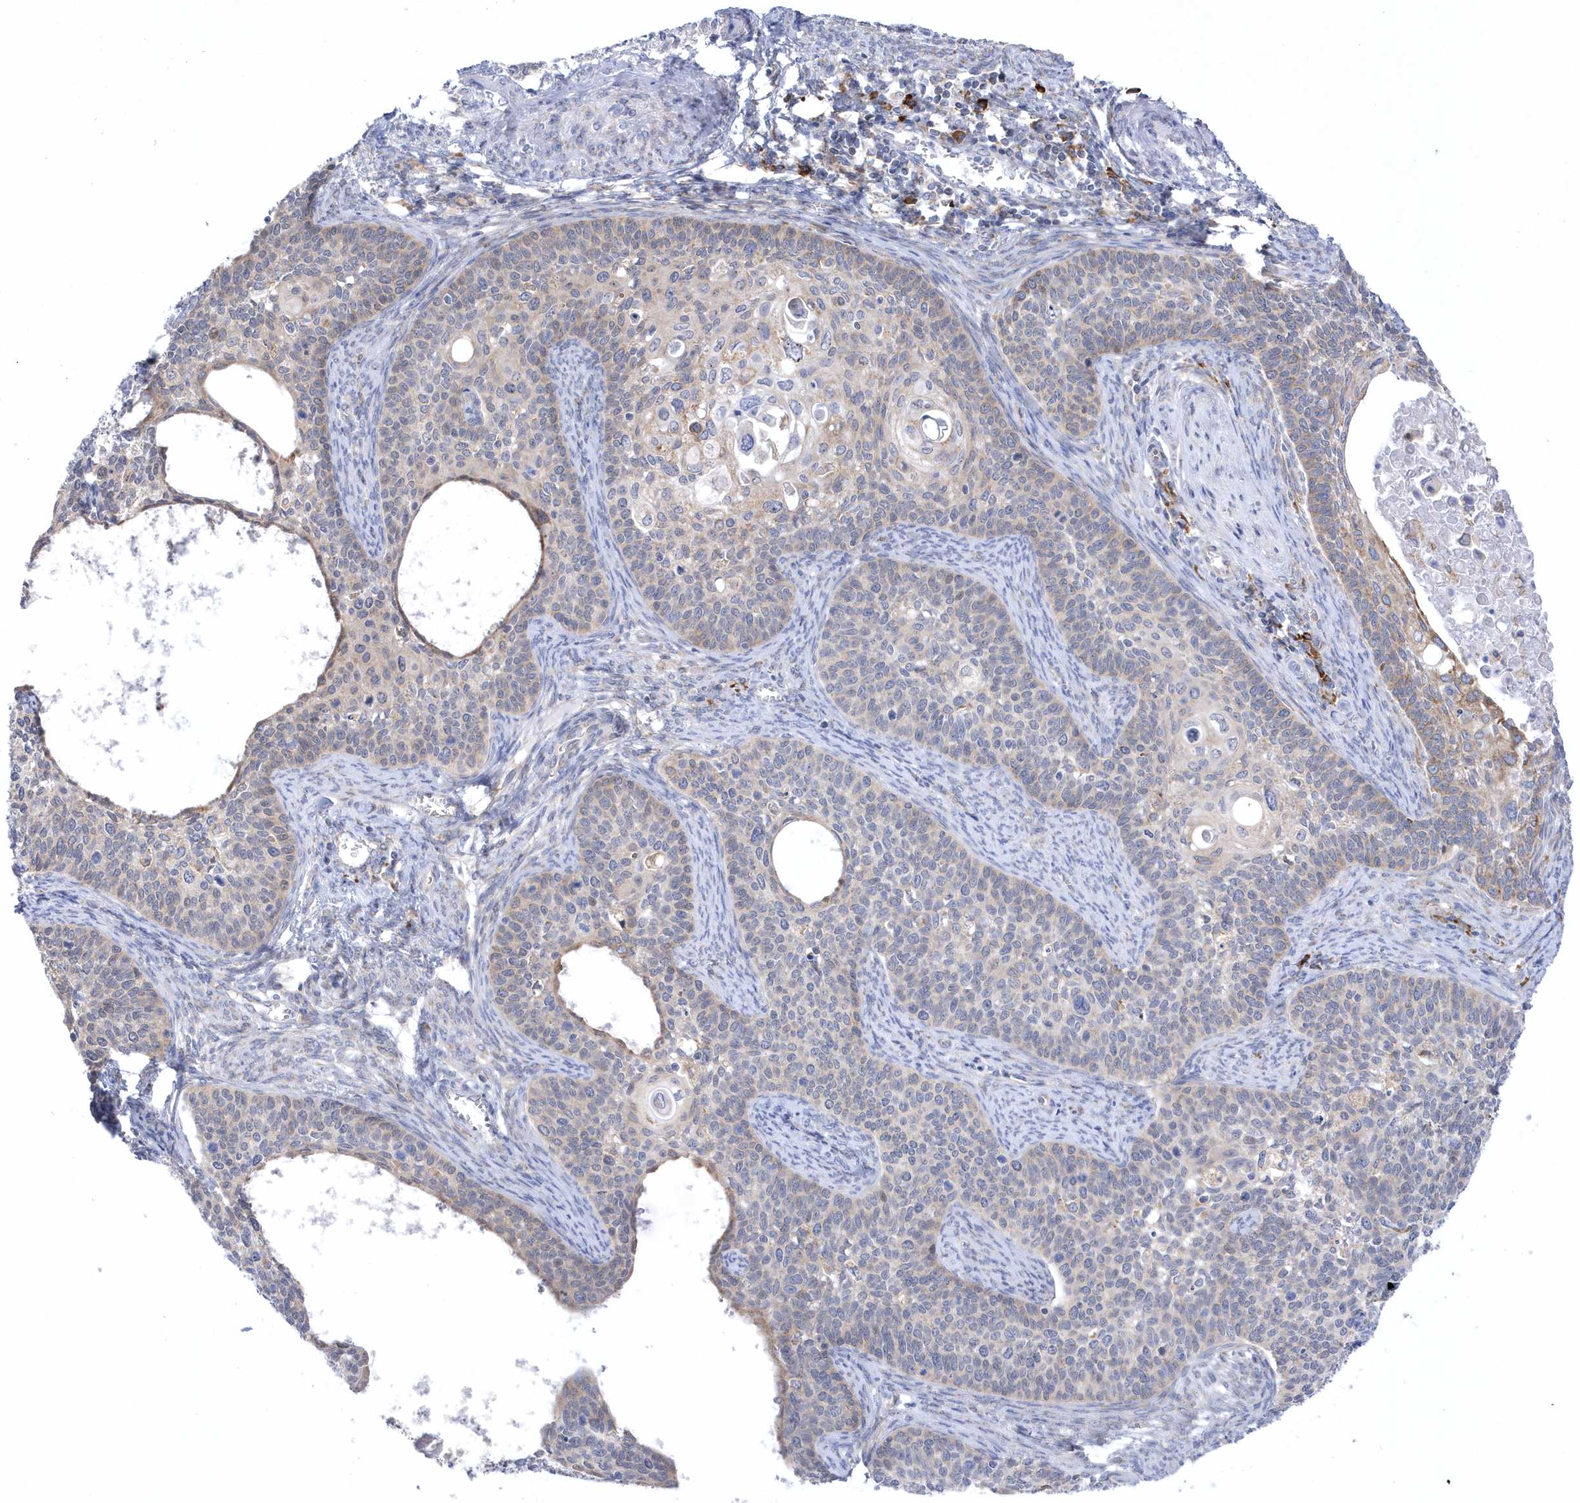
{"staining": {"intensity": "negative", "quantity": "none", "location": "none"}, "tissue": "cervical cancer", "cell_type": "Tumor cells", "image_type": "cancer", "snomed": [{"axis": "morphology", "description": "Squamous cell carcinoma, NOS"}, {"axis": "topography", "description": "Cervix"}], "caption": "Protein analysis of squamous cell carcinoma (cervical) exhibits no significant expression in tumor cells.", "gene": "MED31", "patient": {"sex": "female", "age": 33}}